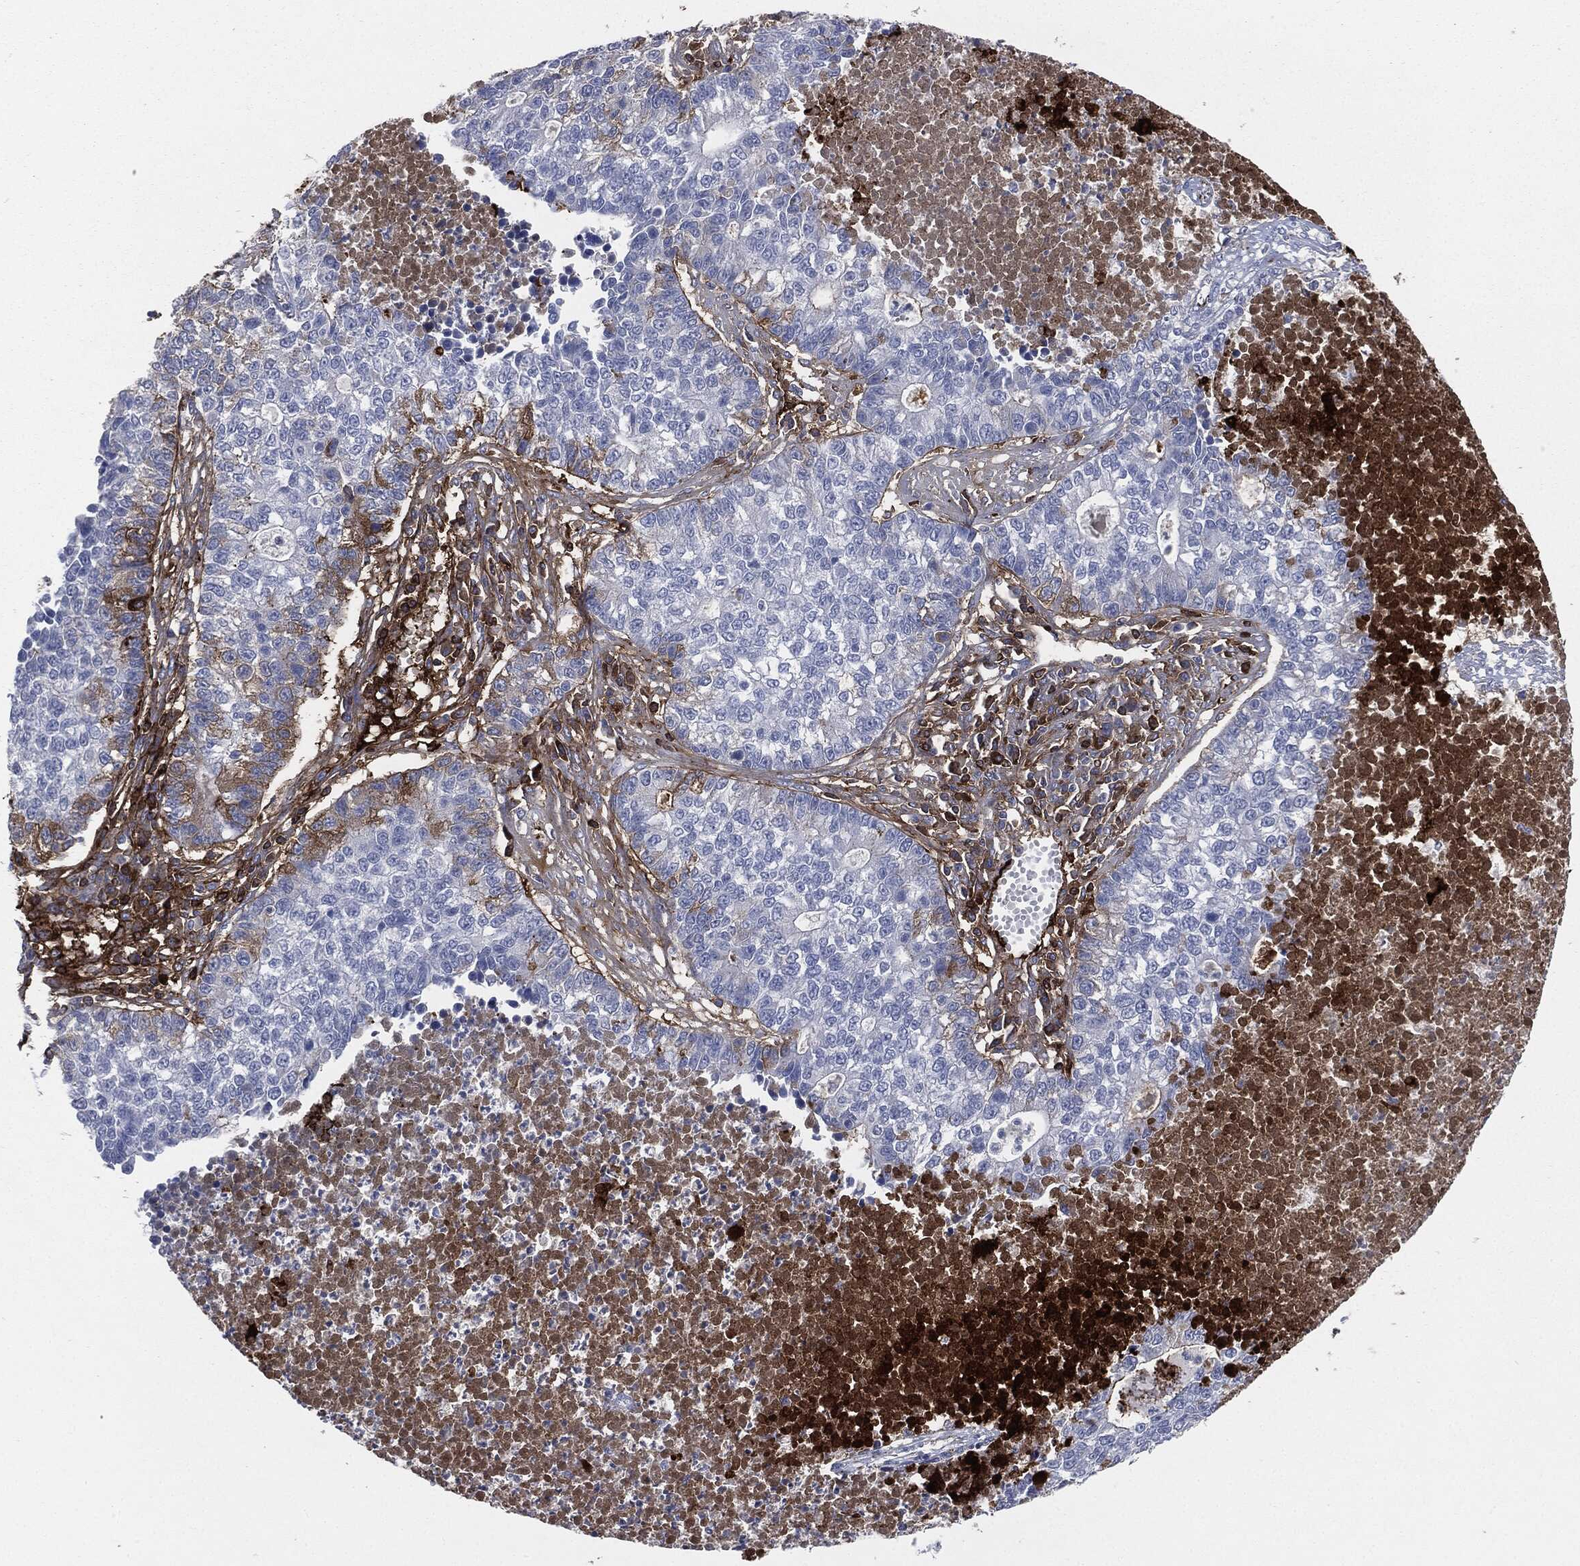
{"staining": {"intensity": "moderate", "quantity": "<25%", "location": "cytoplasmic/membranous"}, "tissue": "lung cancer", "cell_type": "Tumor cells", "image_type": "cancer", "snomed": [{"axis": "morphology", "description": "Adenocarcinoma, NOS"}, {"axis": "topography", "description": "Lung"}], "caption": "Protein staining of lung cancer tissue displays moderate cytoplasmic/membranous staining in about <25% of tumor cells.", "gene": "APOB", "patient": {"sex": "male", "age": 57}}